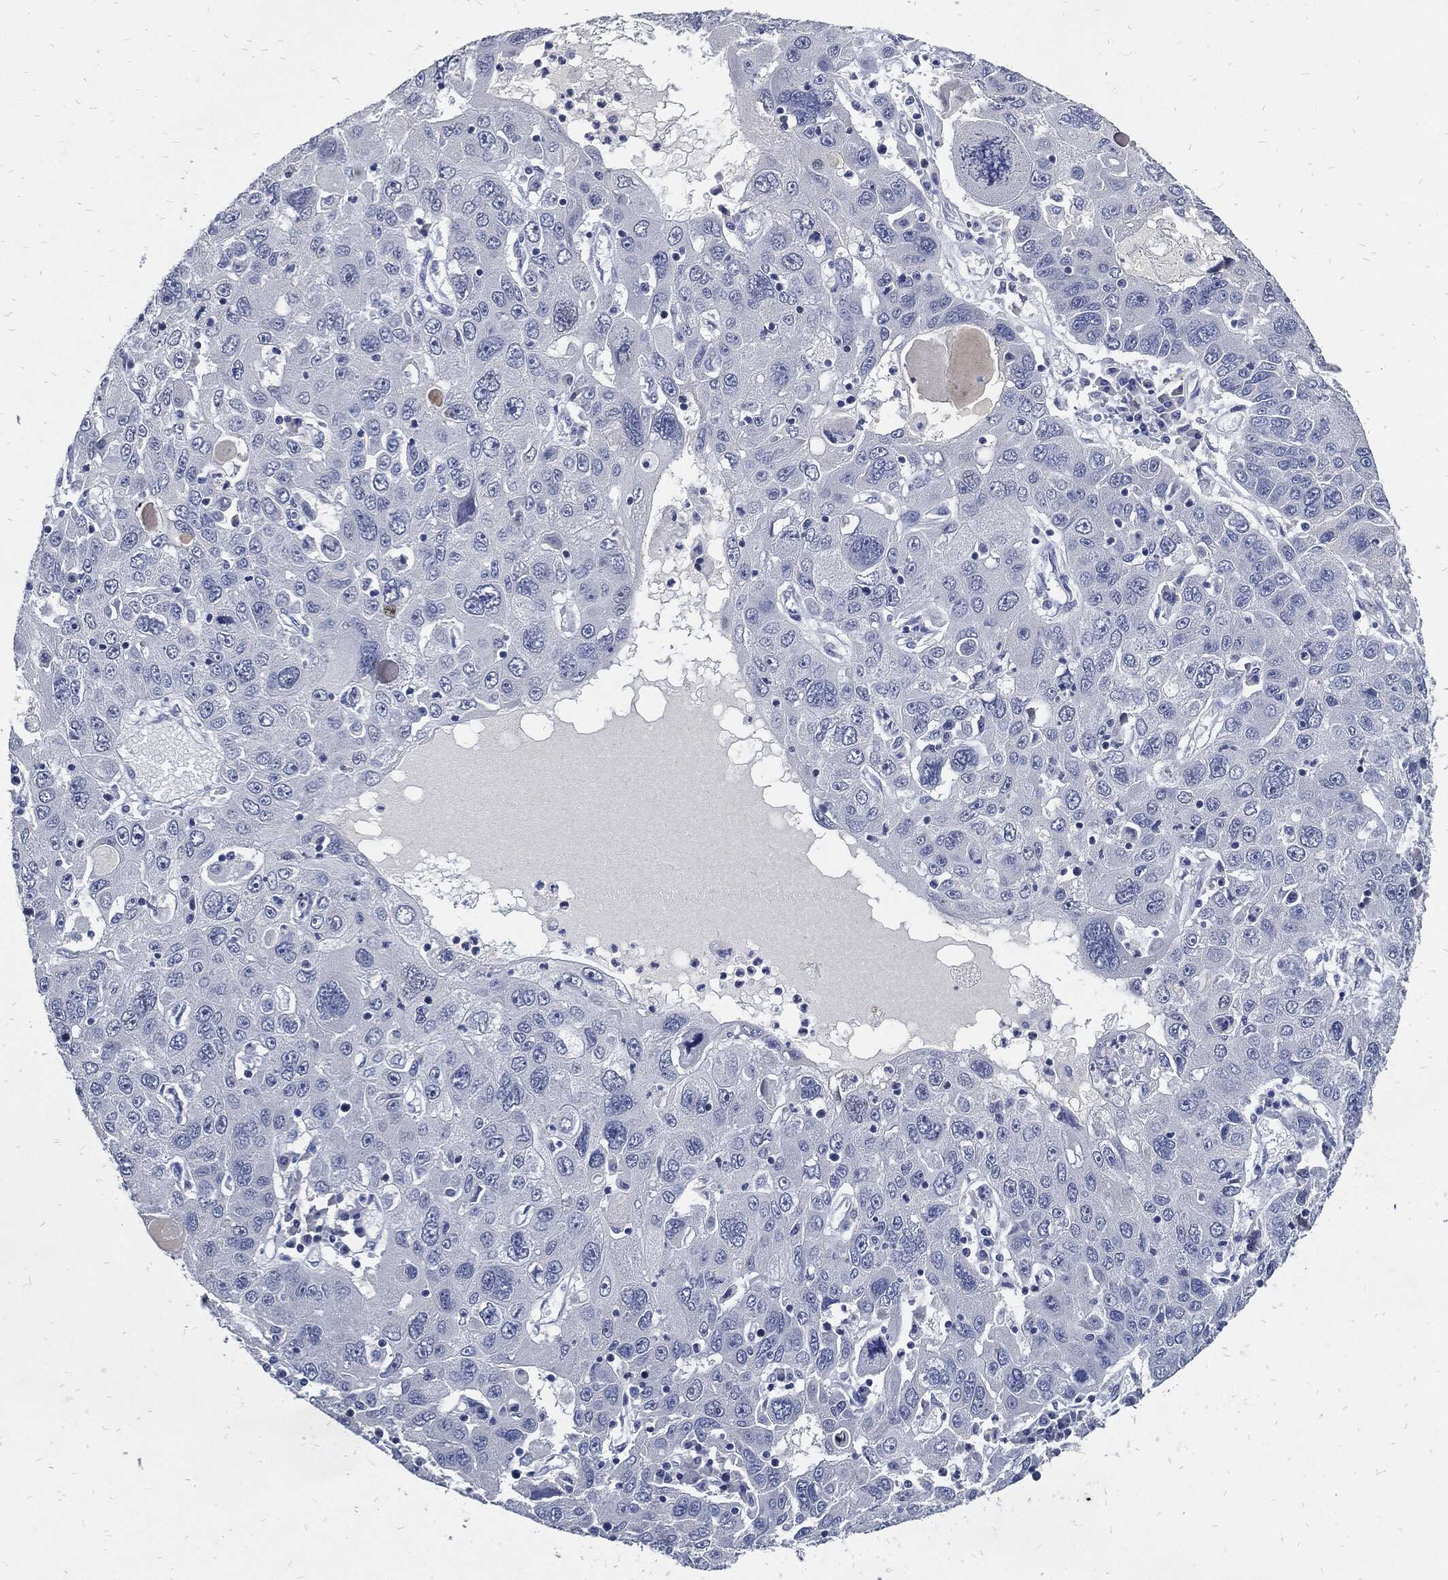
{"staining": {"intensity": "negative", "quantity": "none", "location": "none"}, "tissue": "stomach cancer", "cell_type": "Tumor cells", "image_type": "cancer", "snomed": [{"axis": "morphology", "description": "Adenocarcinoma, NOS"}, {"axis": "topography", "description": "Stomach"}], "caption": "High magnification brightfield microscopy of stomach cancer stained with DAB (3,3'-diaminobenzidine) (brown) and counterstained with hematoxylin (blue): tumor cells show no significant expression.", "gene": "JUN", "patient": {"sex": "male", "age": 56}}